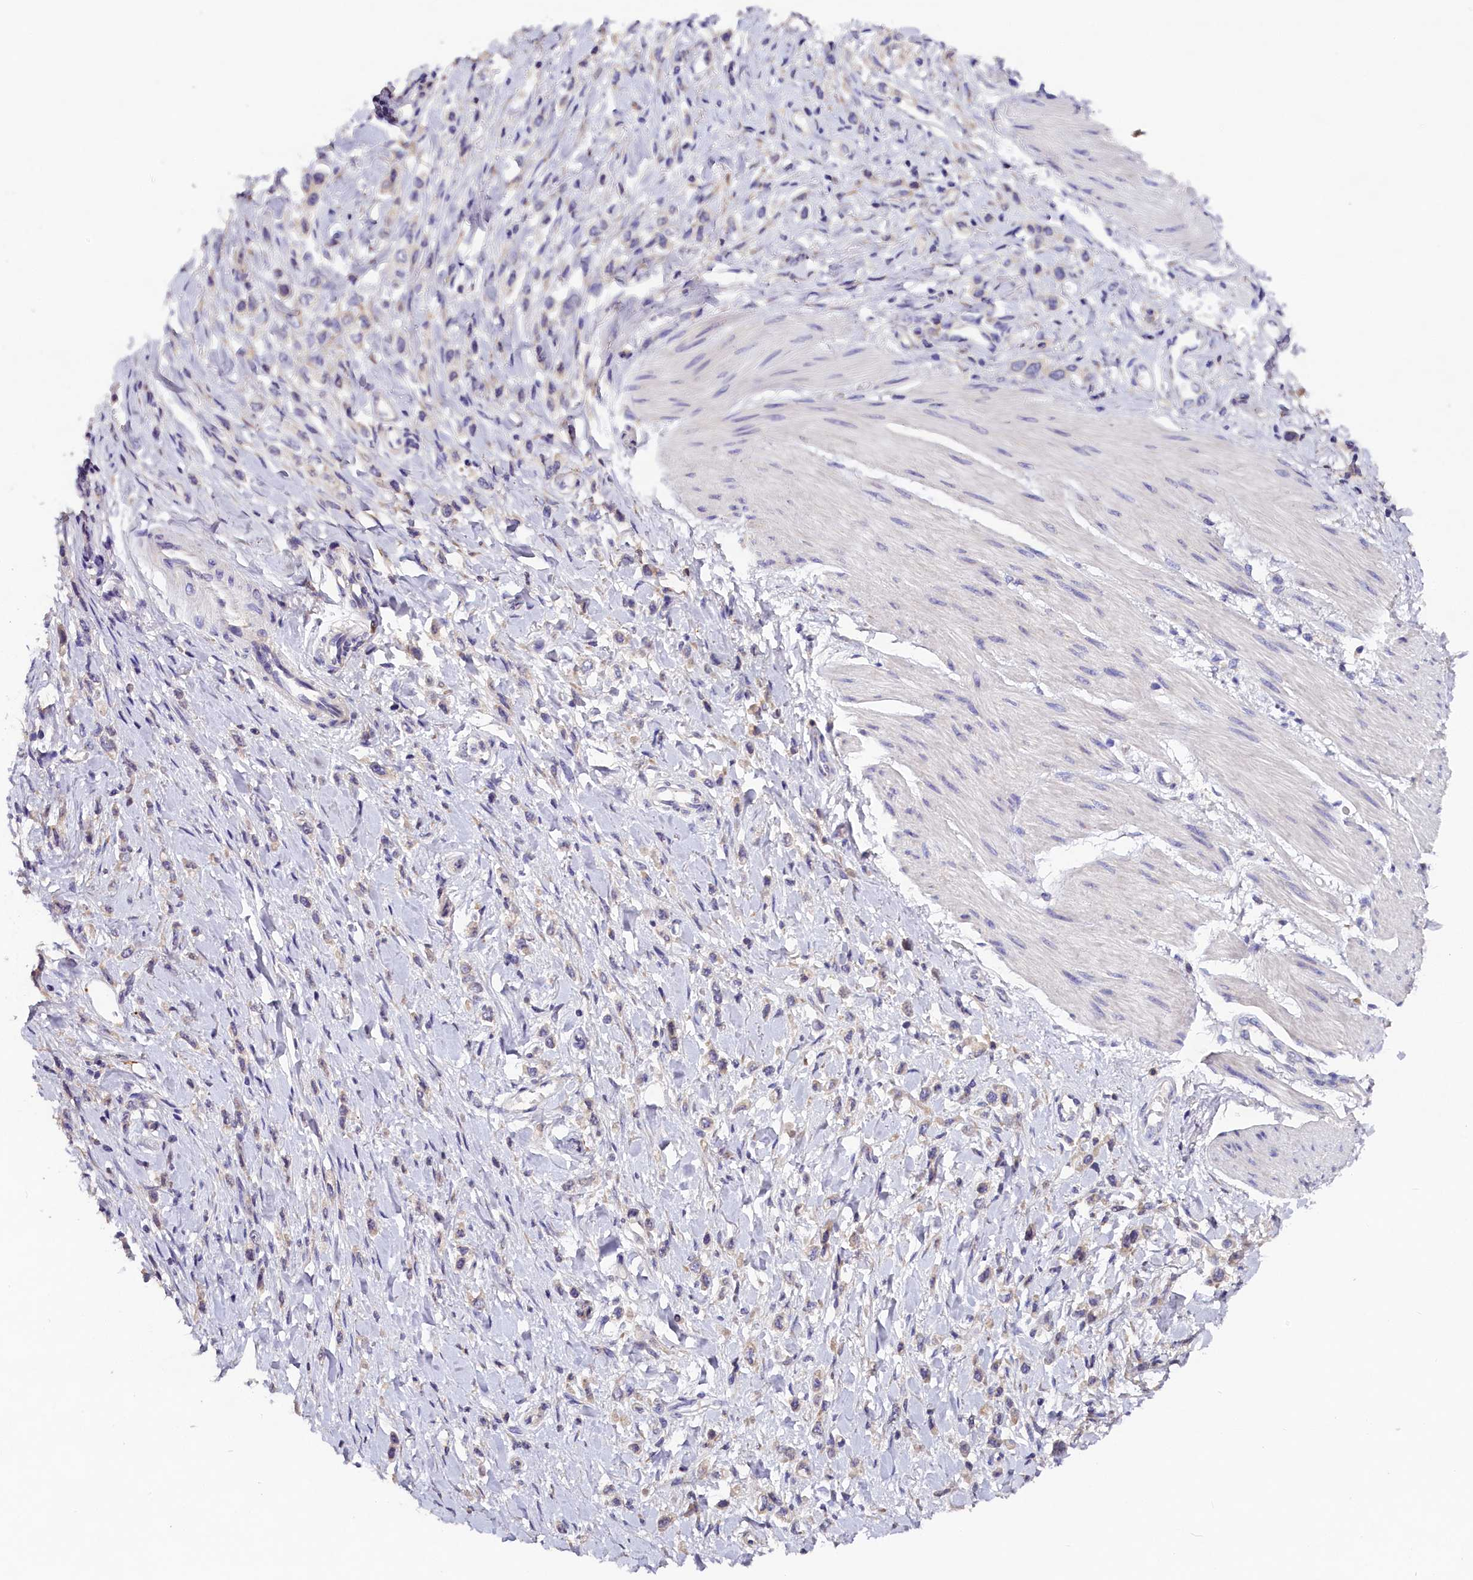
{"staining": {"intensity": "negative", "quantity": "none", "location": "none"}, "tissue": "stomach cancer", "cell_type": "Tumor cells", "image_type": "cancer", "snomed": [{"axis": "morphology", "description": "Adenocarcinoma, NOS"}, {"axis": "topography", "description": "Stomach"}], "caption": "The micrograph displays no staining of tumor cells in stomach cancer (adenocarcinoma).", "gene": "ST7L", "patient": {"sex": "female", "age": 65}}